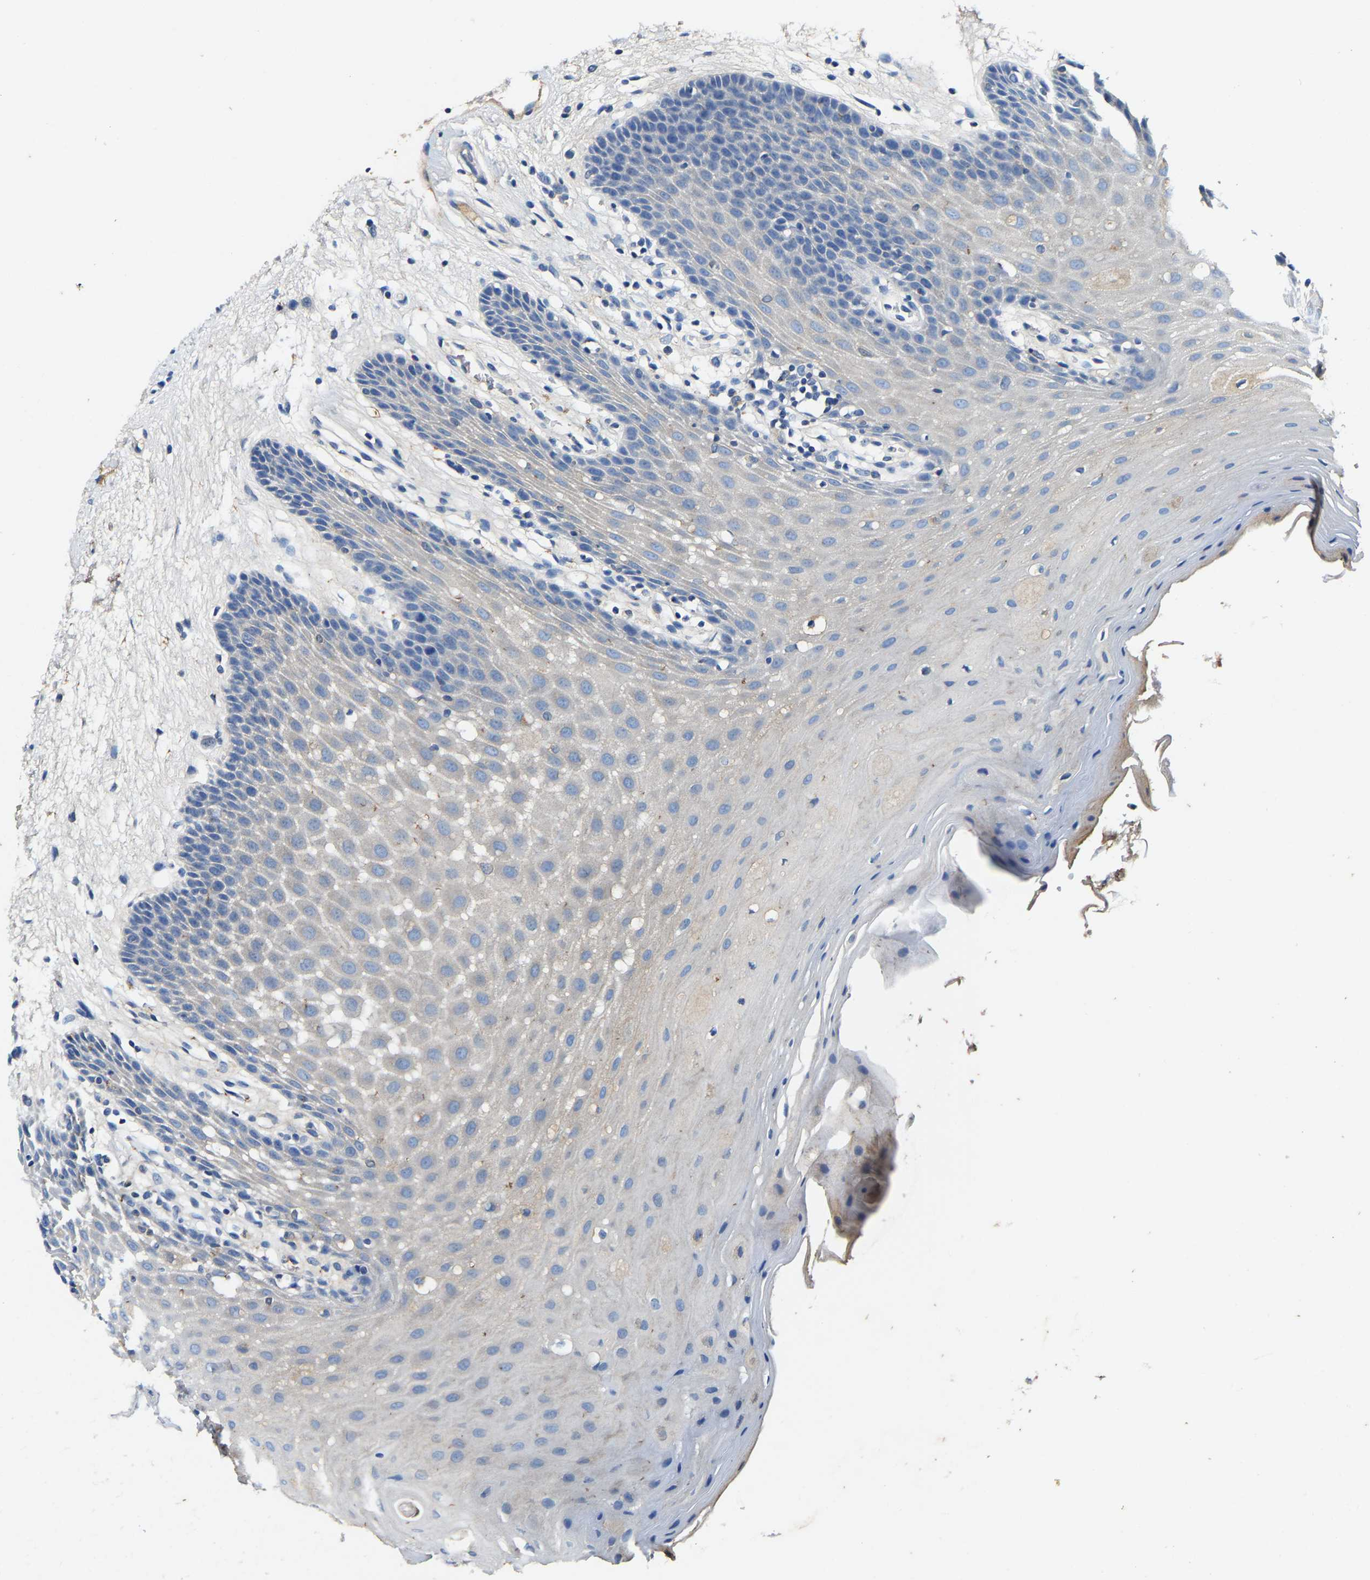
{"staining": {"intensity": "negative", "quantity": "none", "location": "none"}, "tissue": "oral mucosa", "cell_type": "Squamous epithelial cells", "image_type": "normal", "snomed": [{"axis": "morphology", "description": "Normal tissue, NOS"}, {"axis": "morphology", "description": "Squamous cell carcinoma, NOS"}, {"axis": "topography", "description": "Oral tissue"}, {"axis": "topography", "description": "Head-Neck"}], "caption": "Immunohistochemical staining of benign human oral mucosa demonstrates no significant staining in squamous epithelial cells.", "gene": "SLC25A25", "patient": {"sex": "male", "age": 71}}